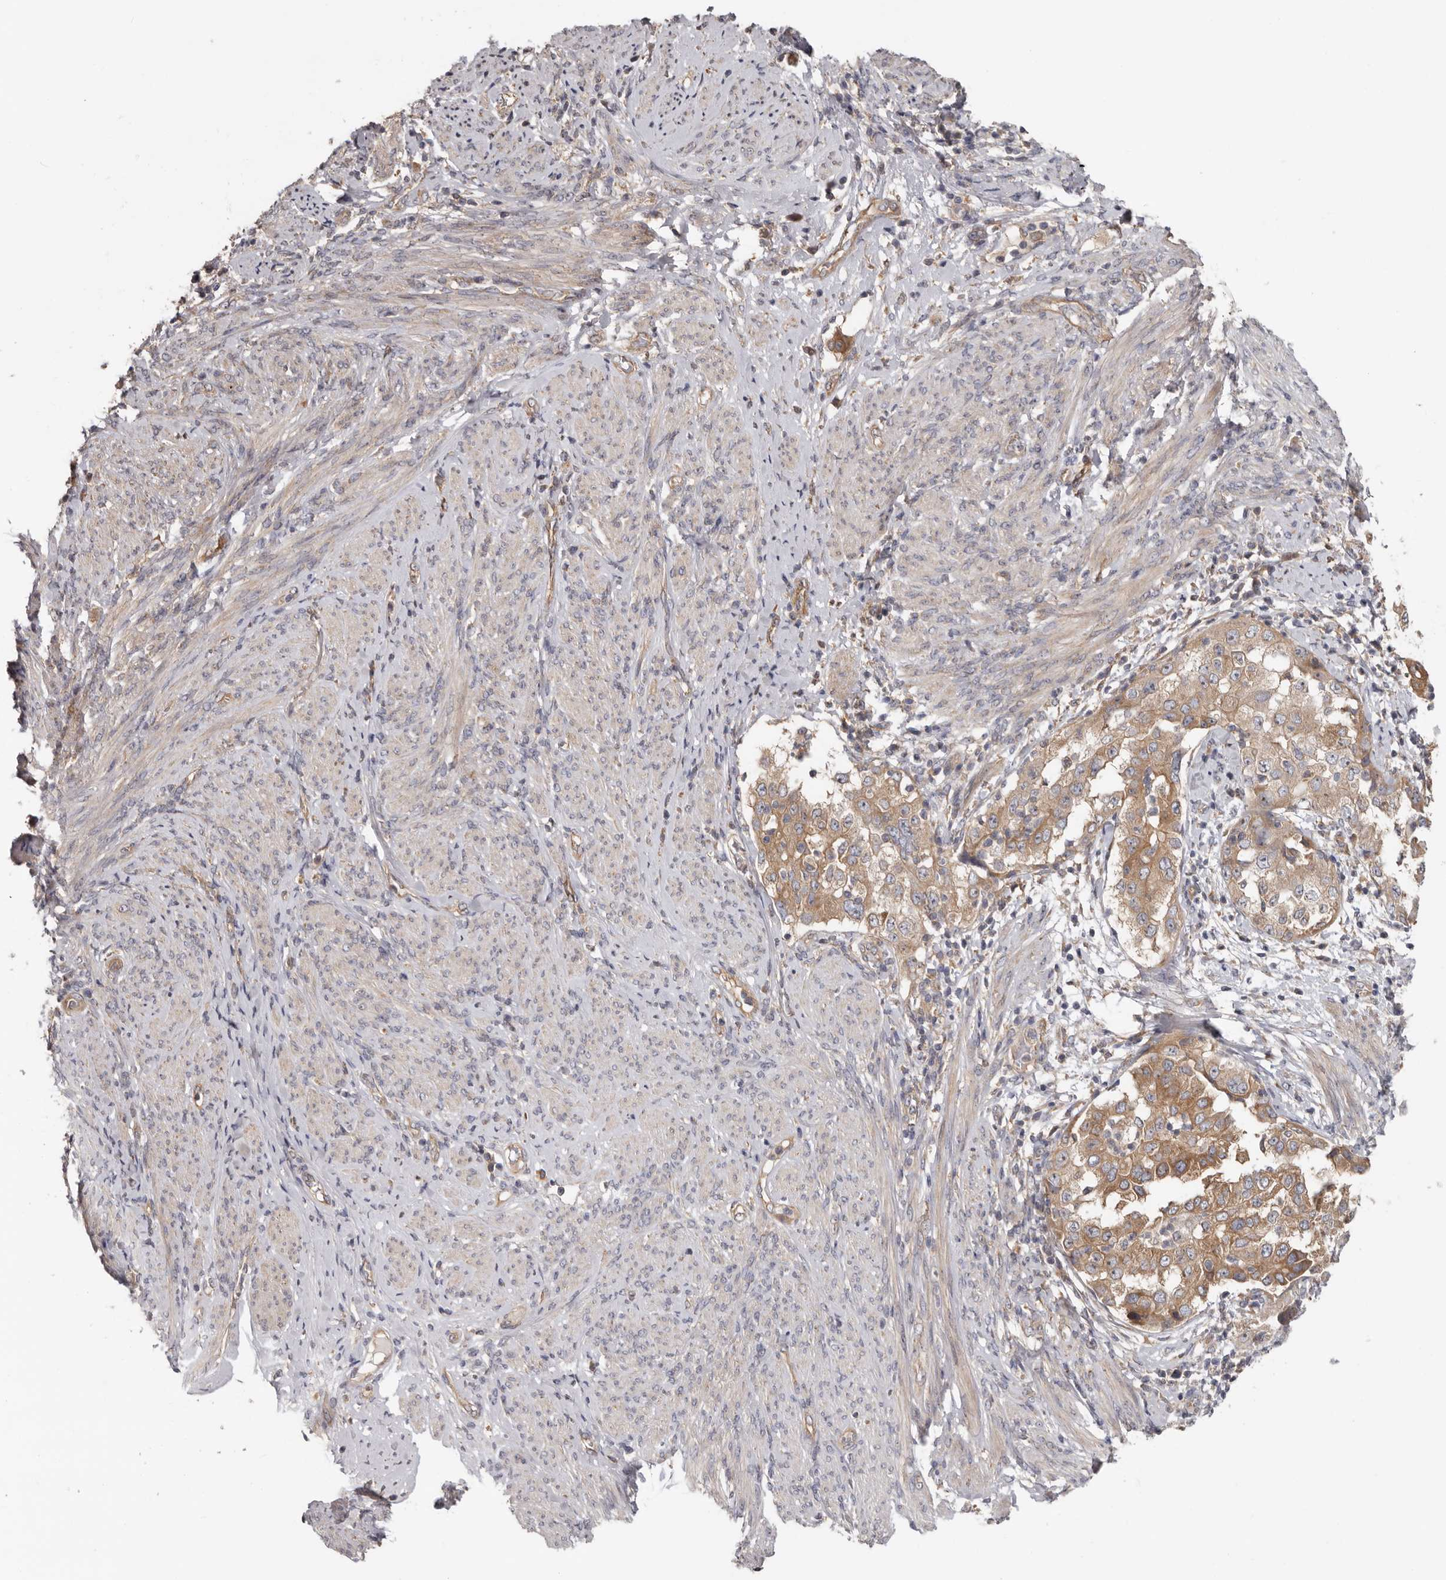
{"staining": {"intensity": "moderate", "quantity": ">75%", "location": "cytoplasmic/membranous"}, "tissue": "endometrial cancer", "cell_type": "Tumor cells", "image_type": "cancer", "snomed": [{"axis": "morphology", "description": "Adenocarcinoma, NOS"}, {"axis": "topography", "description": "Endometrium"}], "caption": "Adenocarcinoma (endometrial) stained with a protein marker exhibits moderate staining in tumor cells.", "gene": "HINT3", "patient": {"sex": "female", "age": 85}}